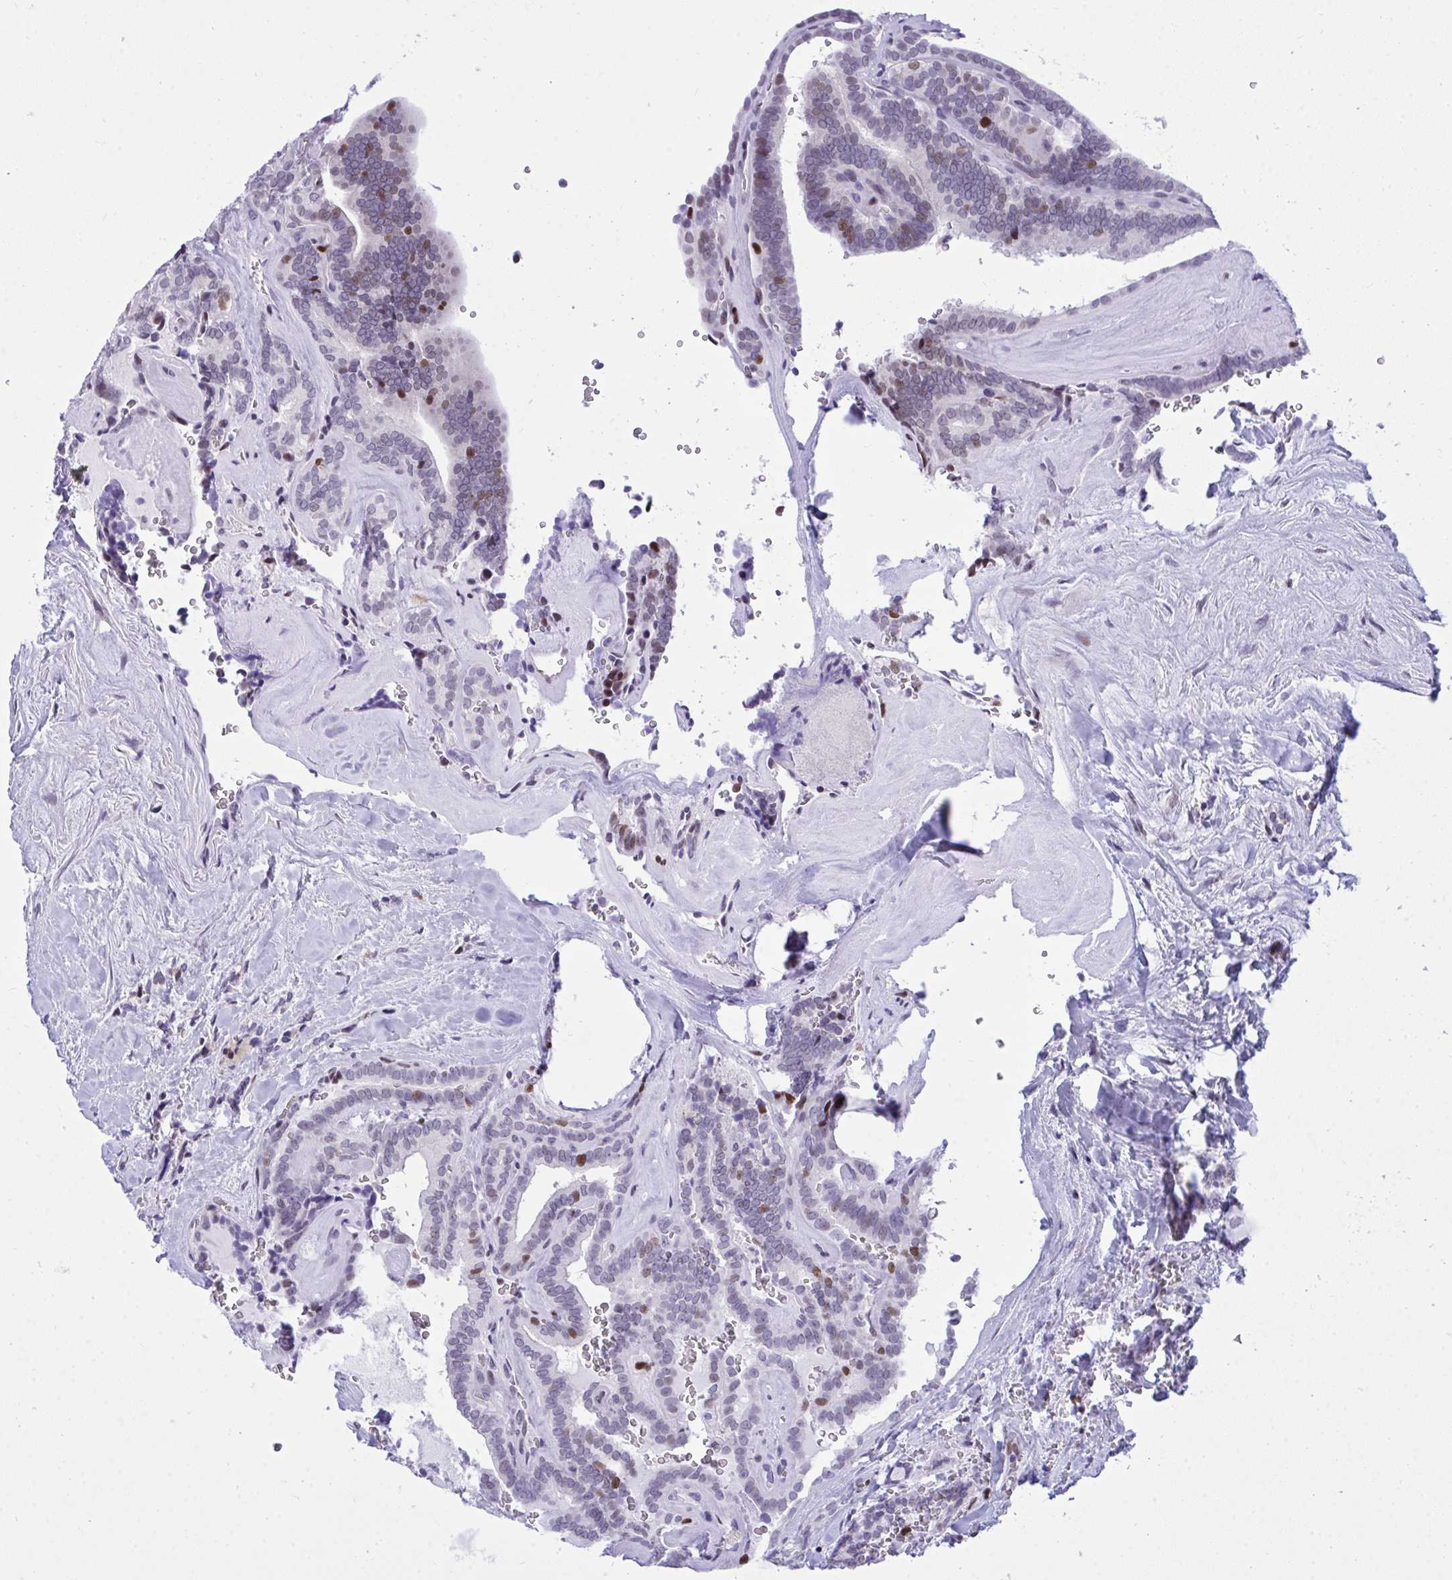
{"staining": {"intensity": "moderate", "quantity": "<25%", "location": "nuclear"}, "tissue": "thyroid cancer", "cell_type": "Tumor cells", "image_type": "cancer", "snomed": [{"axis": "morphology", "description": "Papillary adenocarcinoma, NOS"}, {"axis": "topography", "description": "Thyroid gland"}], "caption": "This is an image of immunohistochemistry staining of thyroid cancer (papillary adenocarcinoma), which shows moderate expression in the nuclear of tumor cells.", "gene": "C1QL2", "patient": {"sex": "female", "age": 21}}